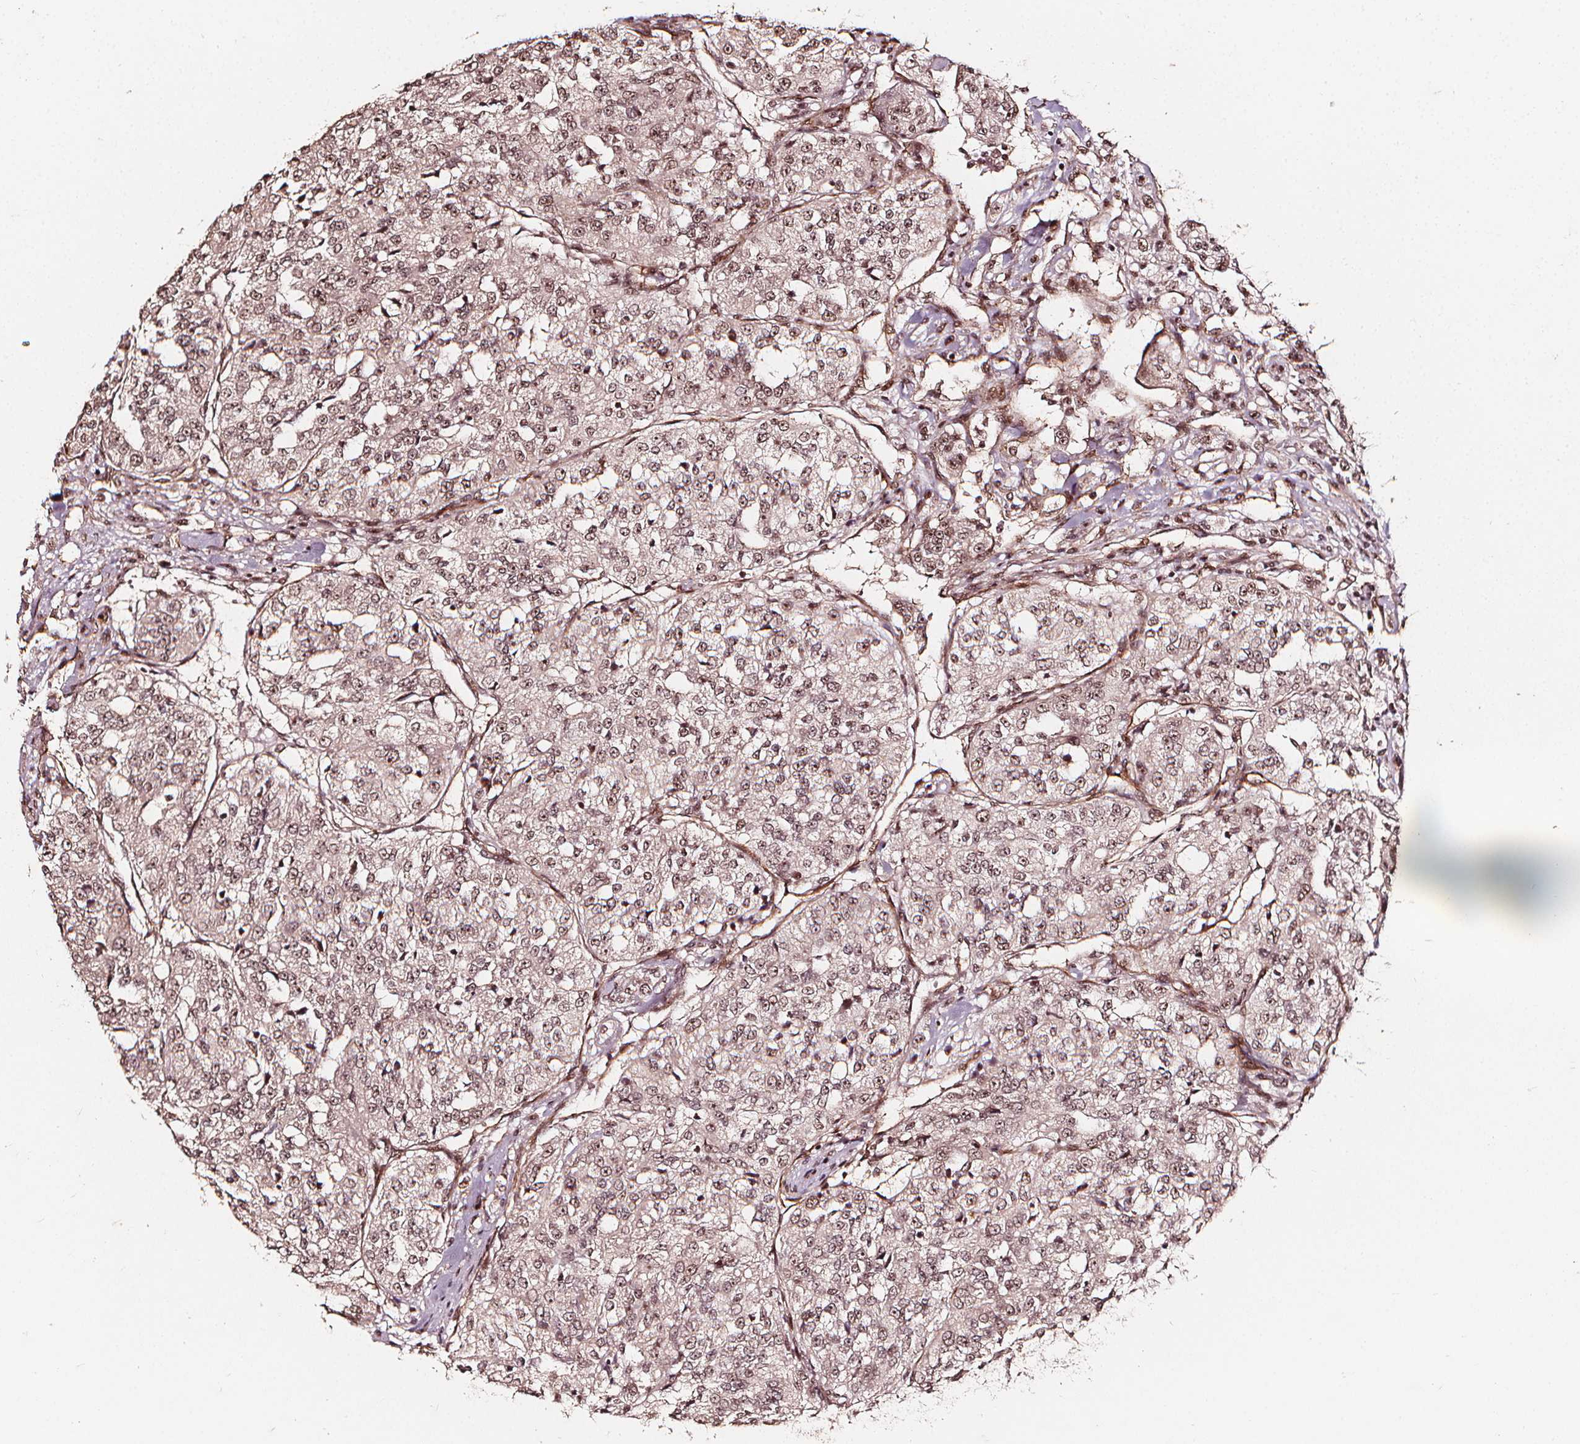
{"staining": {"intensity": "moderate", "quantity": ">75%", "location": "cytoplasmic/membranous,nuclear"}, "tissue": "renal cancer", "cell_type": "Tumor cells", "image_type": "cancer", "snomed": [{"axis": "morphology", "description": "Adenocarcinoma, NOS"}, {"axis": "topography", "description": "Kidney"}], "caption": "A brown stain shows moderate cytoplasmic/membranous and nuclear staining of a protein in human renal cancer (adenocarcinoma) tumor cells.", "gene": "EXOSC9", "patient": {"sex": "female", "age": 63}}